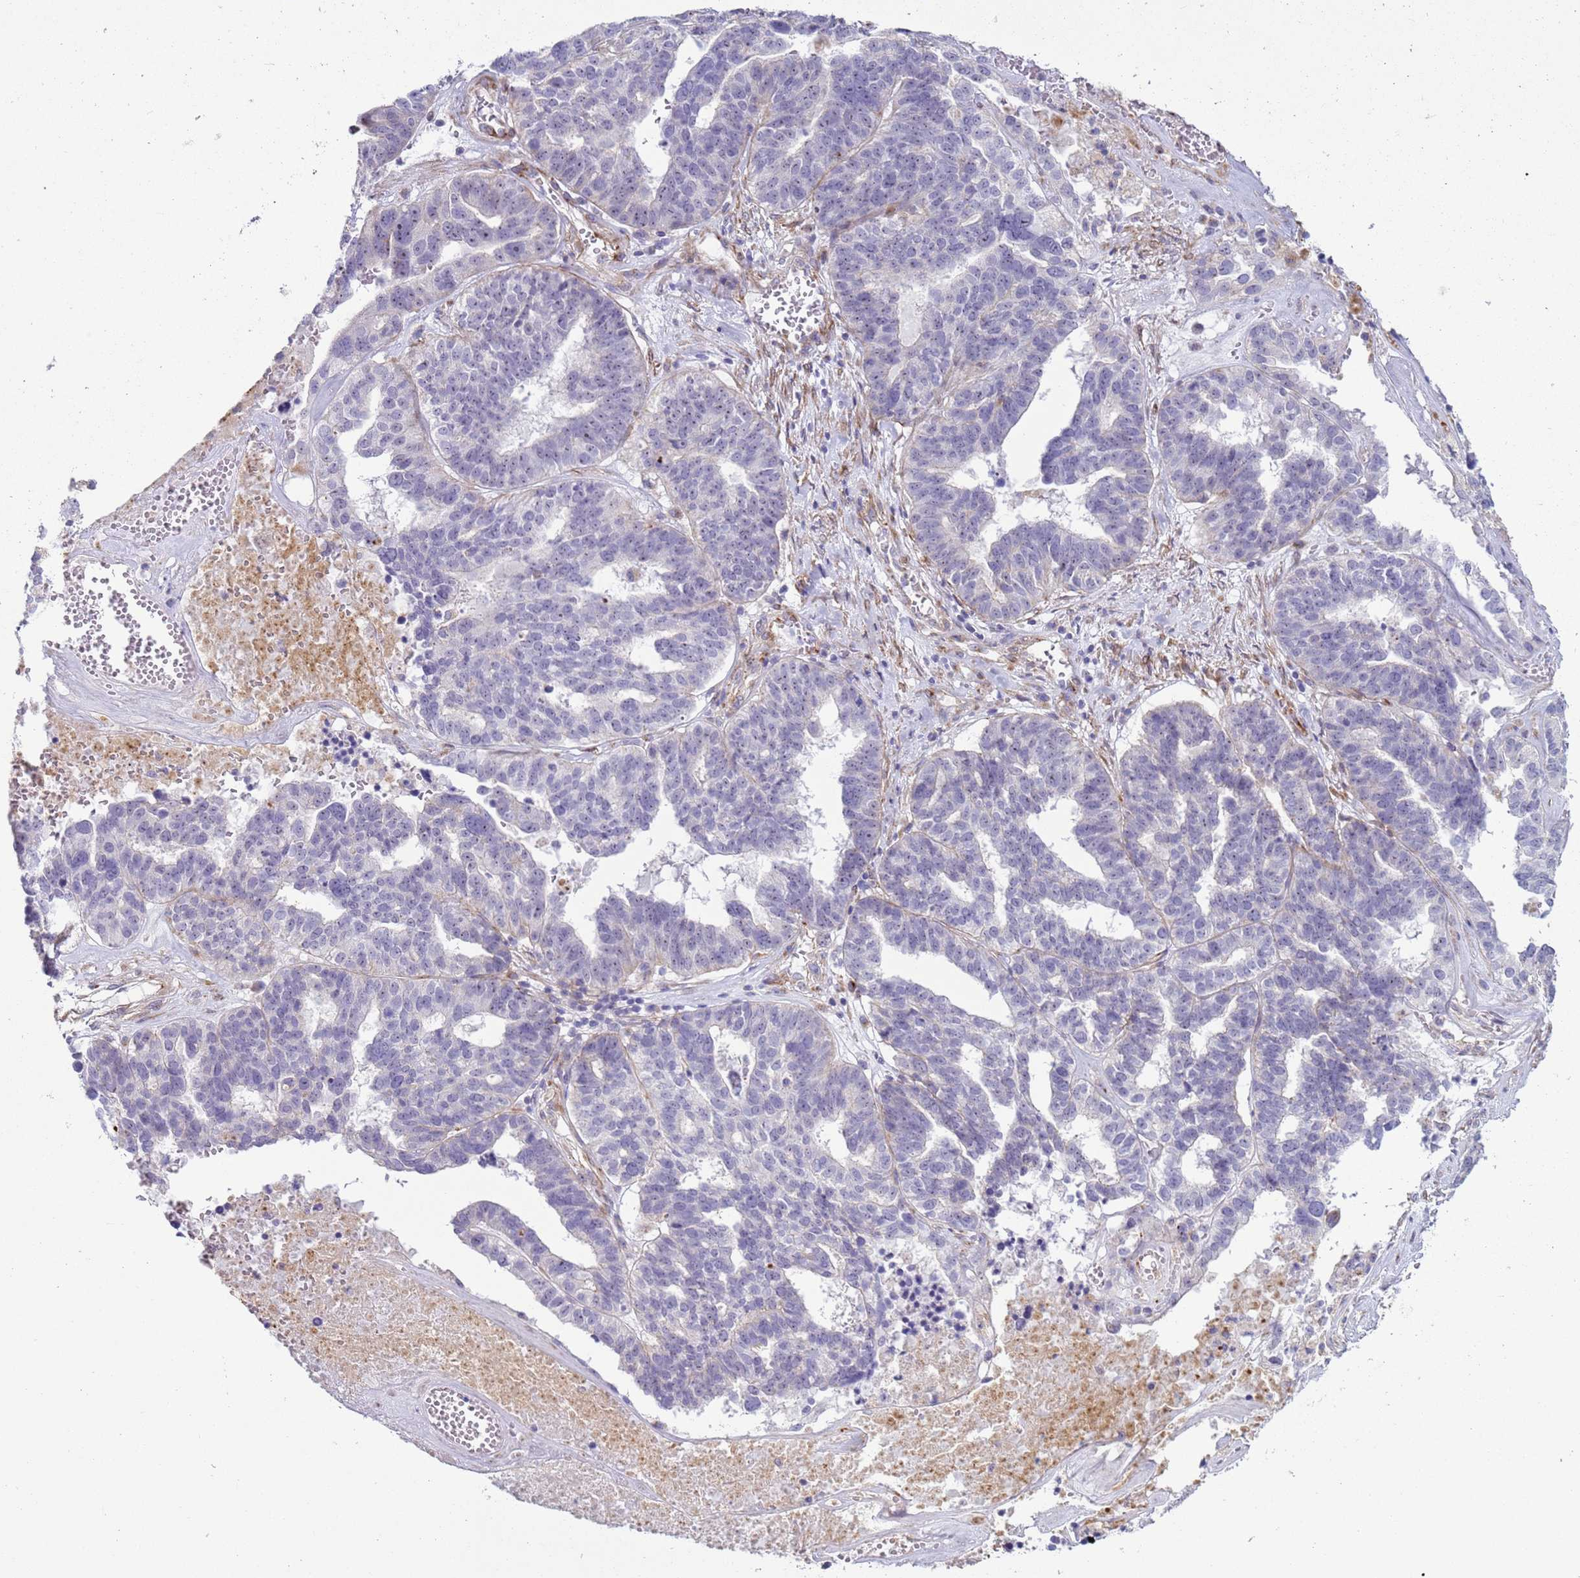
{"staining": {"intensity": "negative", "quantity": "none", "location": "none"}, "tissue": "ovarian cancer", "cell_type": "Tumor cells", "image_type": "cancer", "snomed": [{"axis": "morphology", "description": "Cystadenocarcinoma, serous, NOS"}, {"axis": "topography", "description": "Ovary"}], "caption": "Immunohistochemical staining of human ovarian cancer (serous cystadenocarcinoma) exhibits no significant staining in tumor cells.", "gene": "HEATR1", "patient": {"sex": "female", "age": 59}}